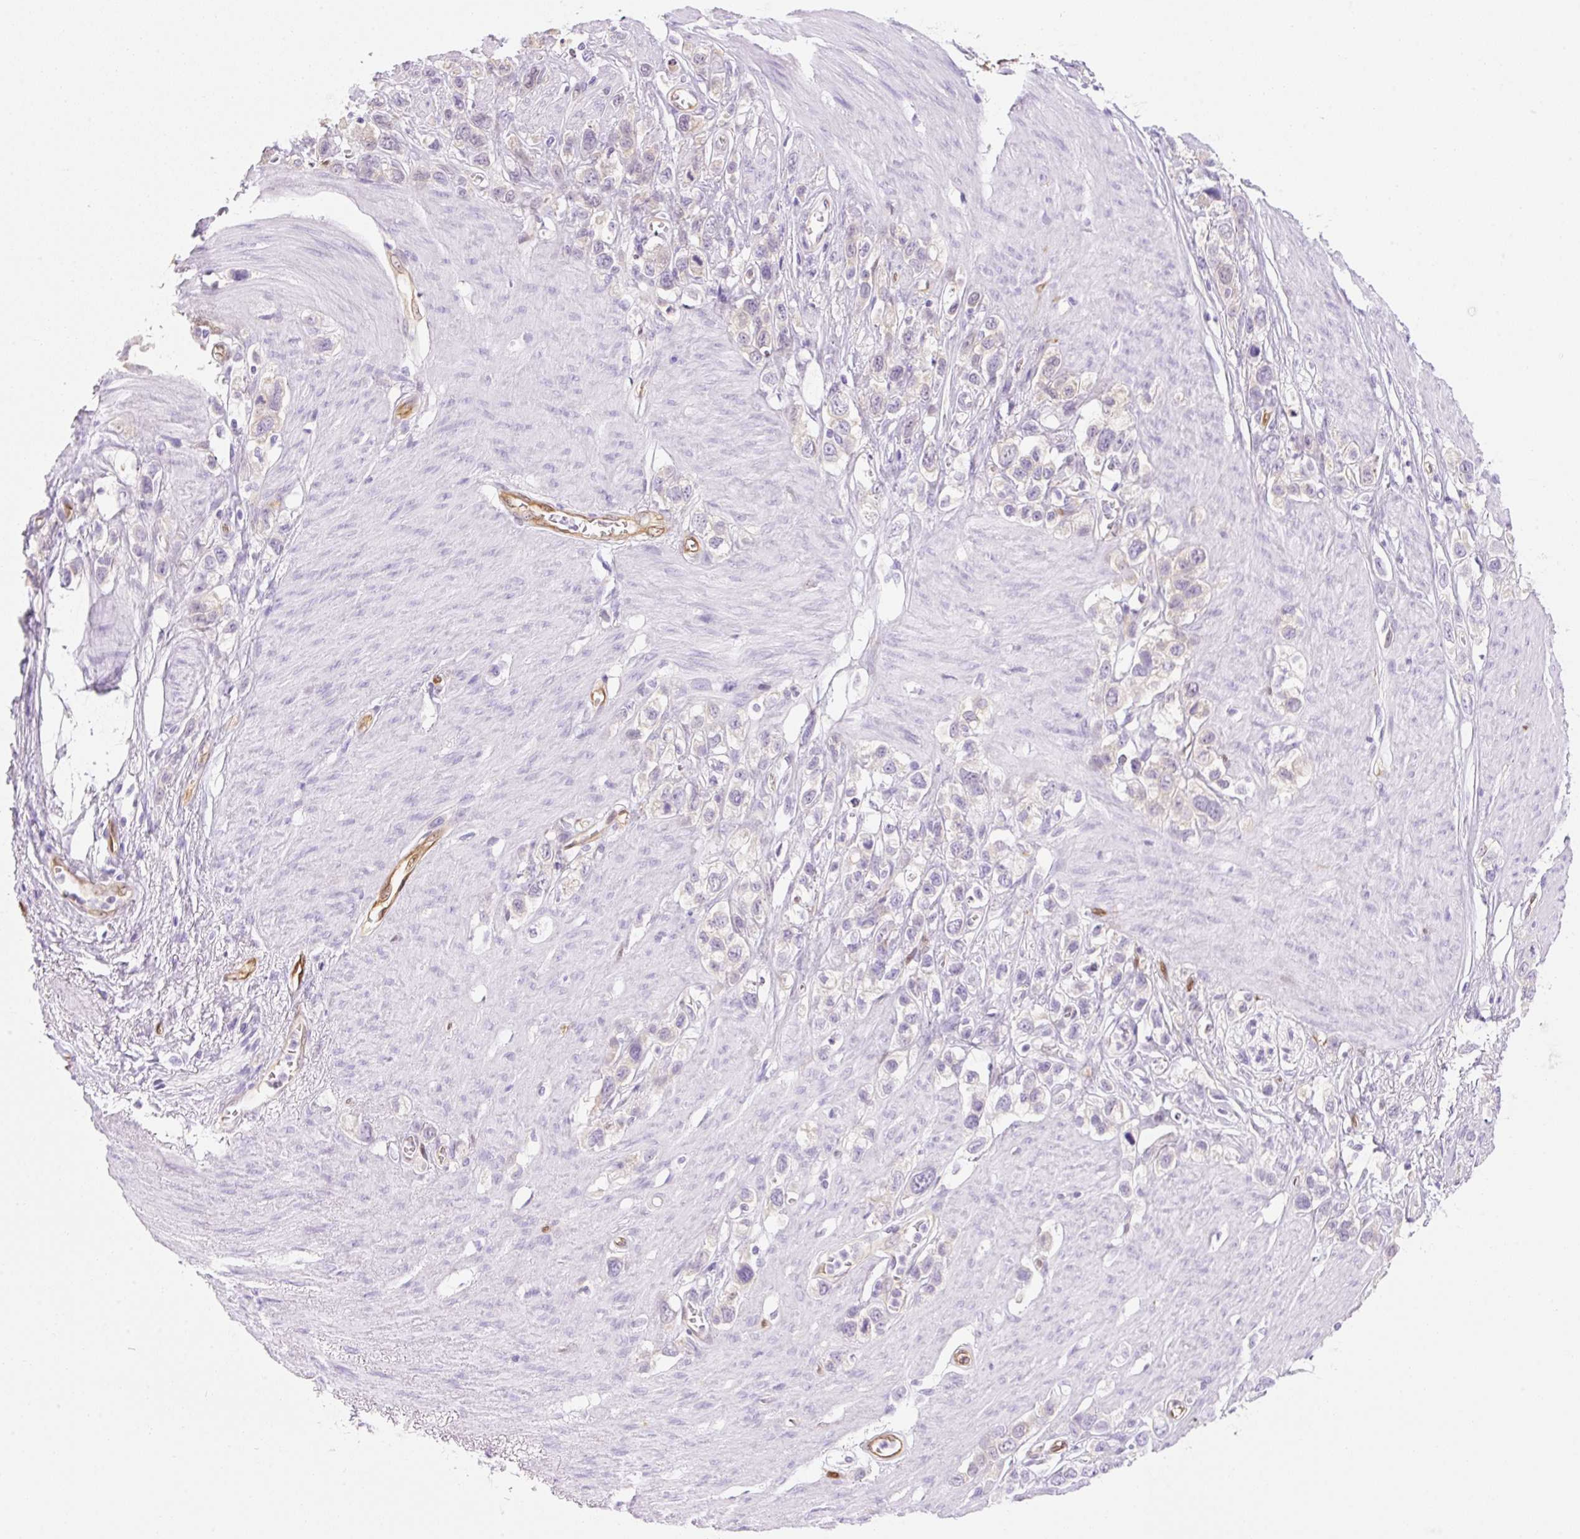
{"staining": {"intensity": "negative", "quantity": "none", "location": "none"}, "tissue": "stomach cancer", "cell_type": "Tumor cells", "image_type": "cancer", "snomed": [{"axis": "morphology", "description": "Adenocarcinoma, NOS"}, {"axis": "topography", "description": "Stomach"}], "caption": "An image of human adenocarcinoma (stomach) is negative for staining in tumor cells.", "gene": "FABP5", "patient": {"sex": "female", "age": 65}}